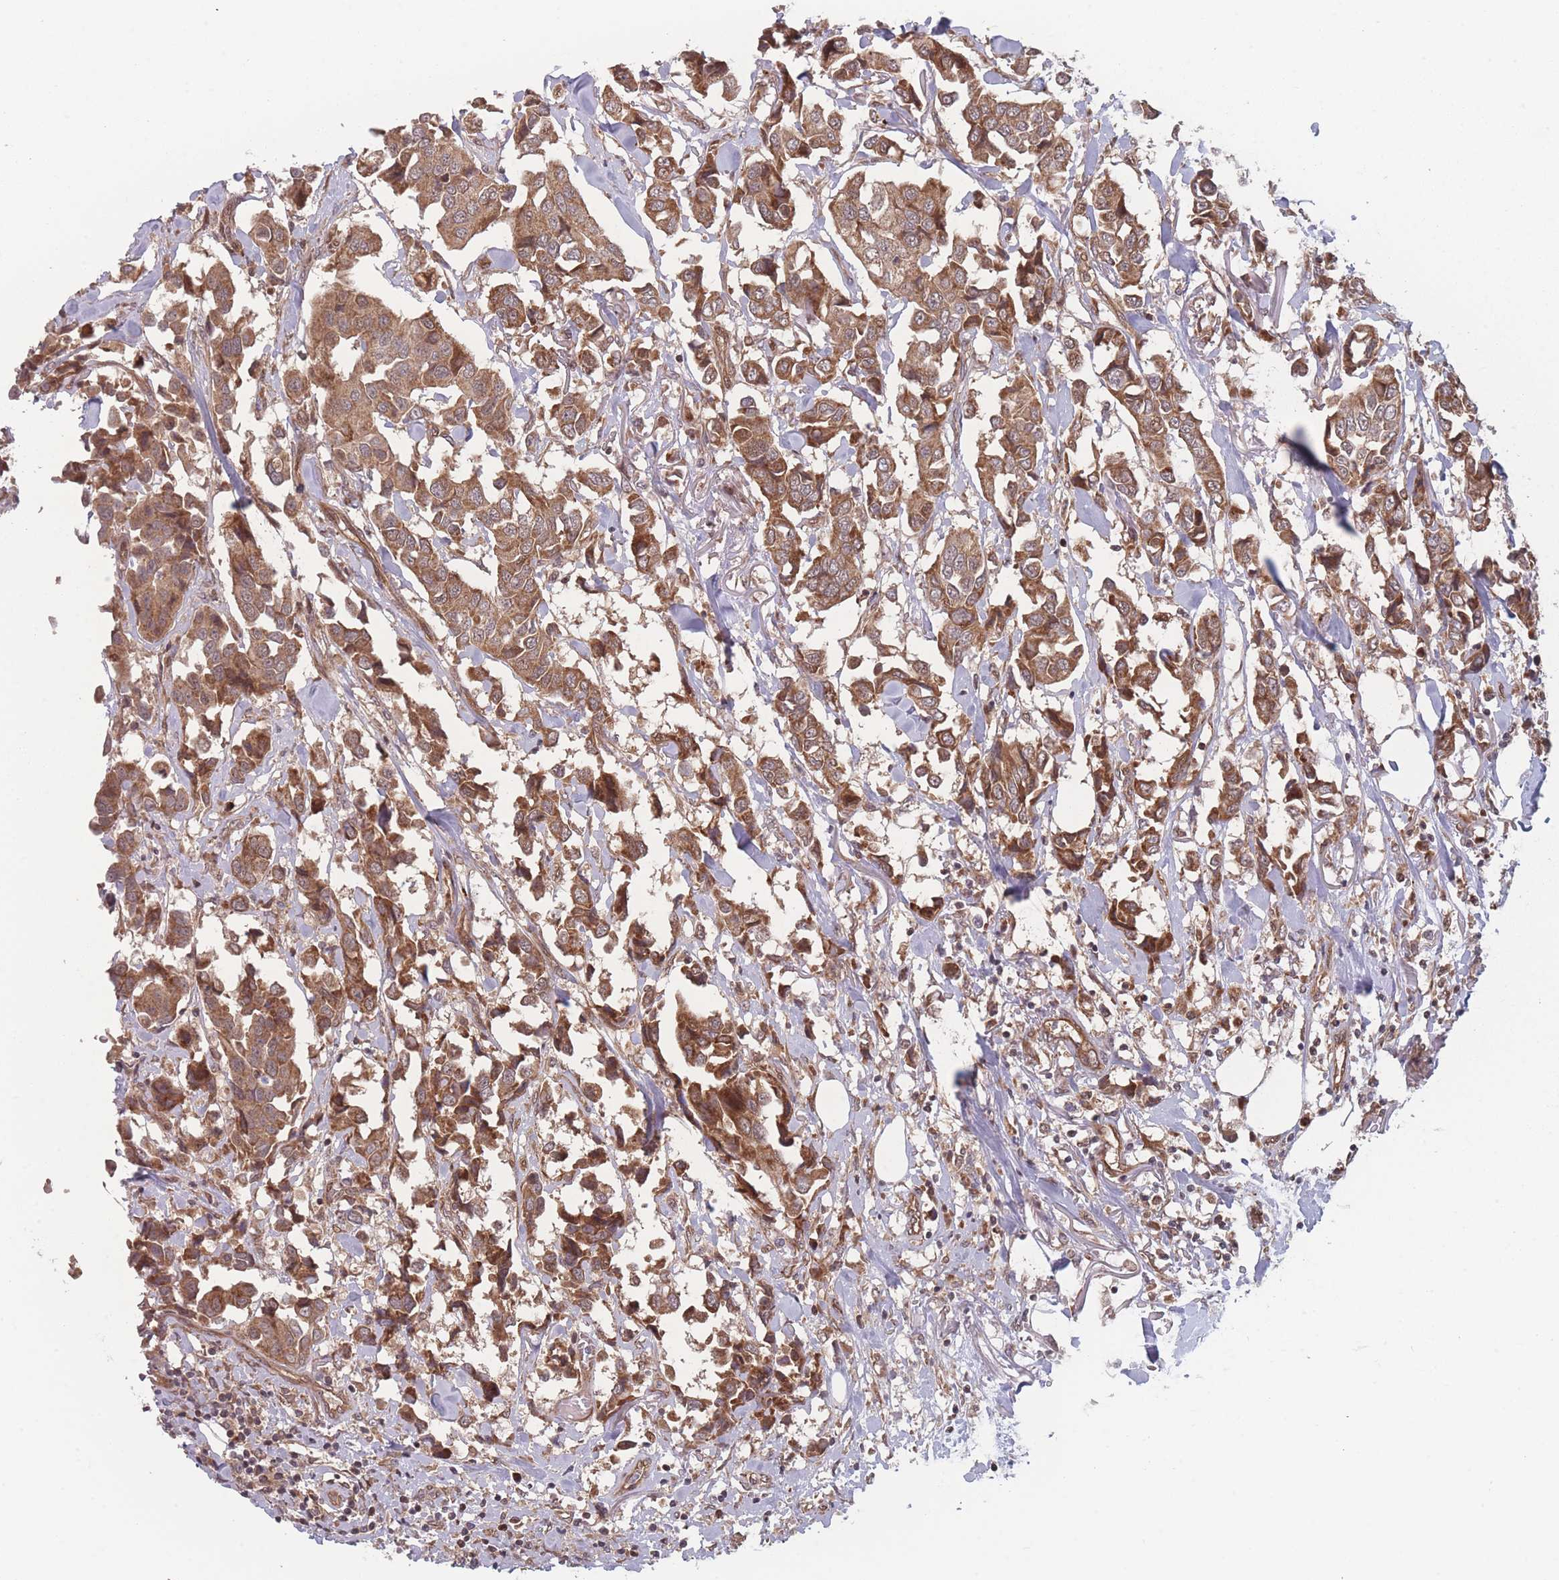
{"staining": {"intensity": "moderate", "quantity": ">75%", "location": "cytoplasmic/membranous"}, "tissue": "breast cancer", "cell_type": "Tumor cells", "image_type": "cancer", "snomed": [{"axis": "morphology", "description": "Duct carcinoma"}, {"axis": "topography", "description": "Breast"}], "caption": "Moderate cytoplasmic/membranous protein expression is appreciated in about >75% of tumor cells in breast cancer.", "gene": "RPS18", "patient": {"sex": "female", "age": 80}}